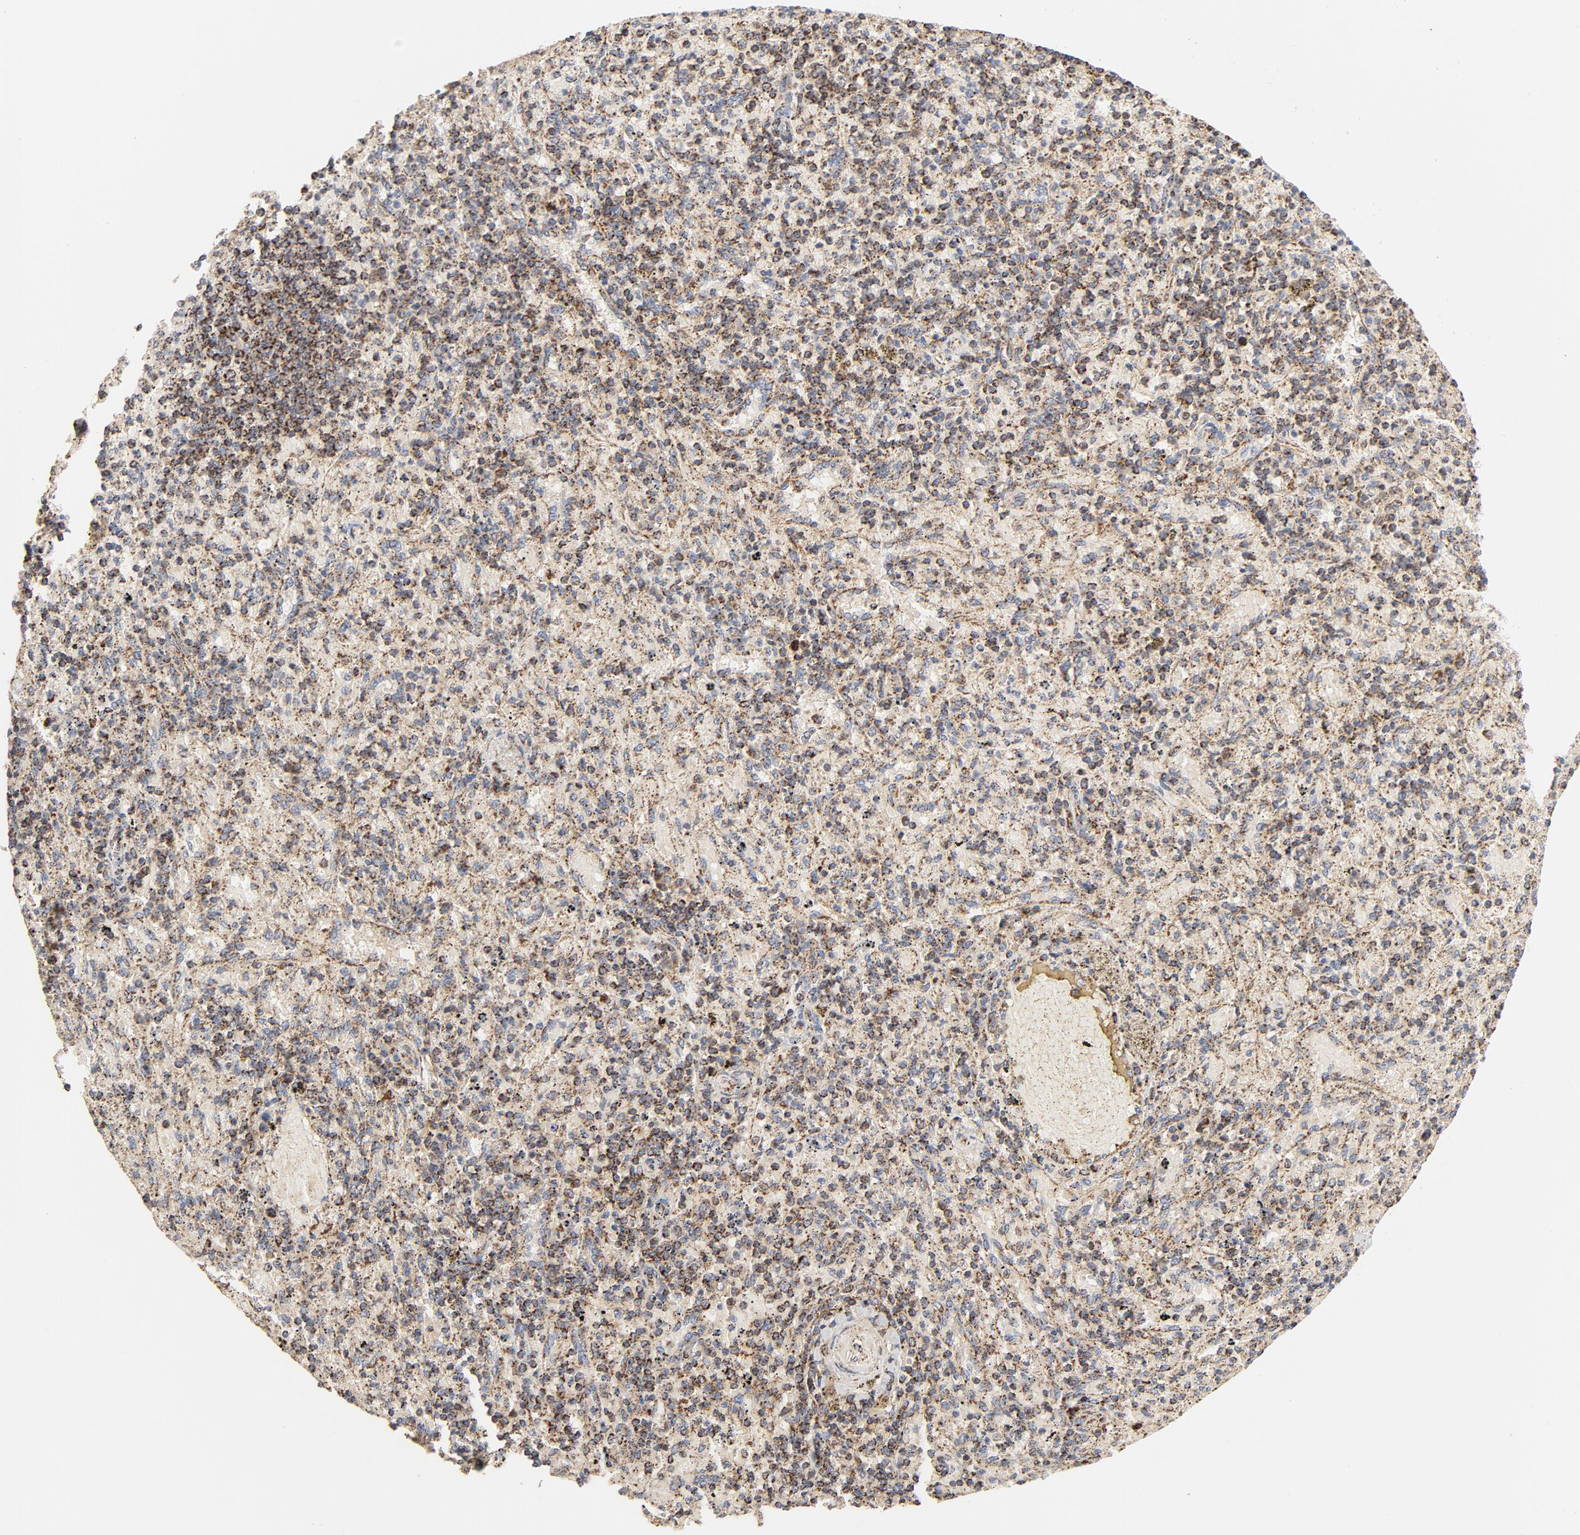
{"staining": {"intensity": "strong", "quantity": ">75%", "location": "cytoplasmic/membranous"}, "tissue": "spleen", "cell_type": "Cells in red pulp", "image_type": "normal", "snomed": [{"axis": "morphology", "description": "Normal tissue, NOS"}, {"axis": "topography", "description": "Spleen"}], "caption": "Brown immunohistochemical staining in normal human spleen shows strong cytoplasmic/membranous positivity in approximately >75% of cells in red pulp.", "gene": "PCNX4", "patient": {"sex": "female", "age": 43}}